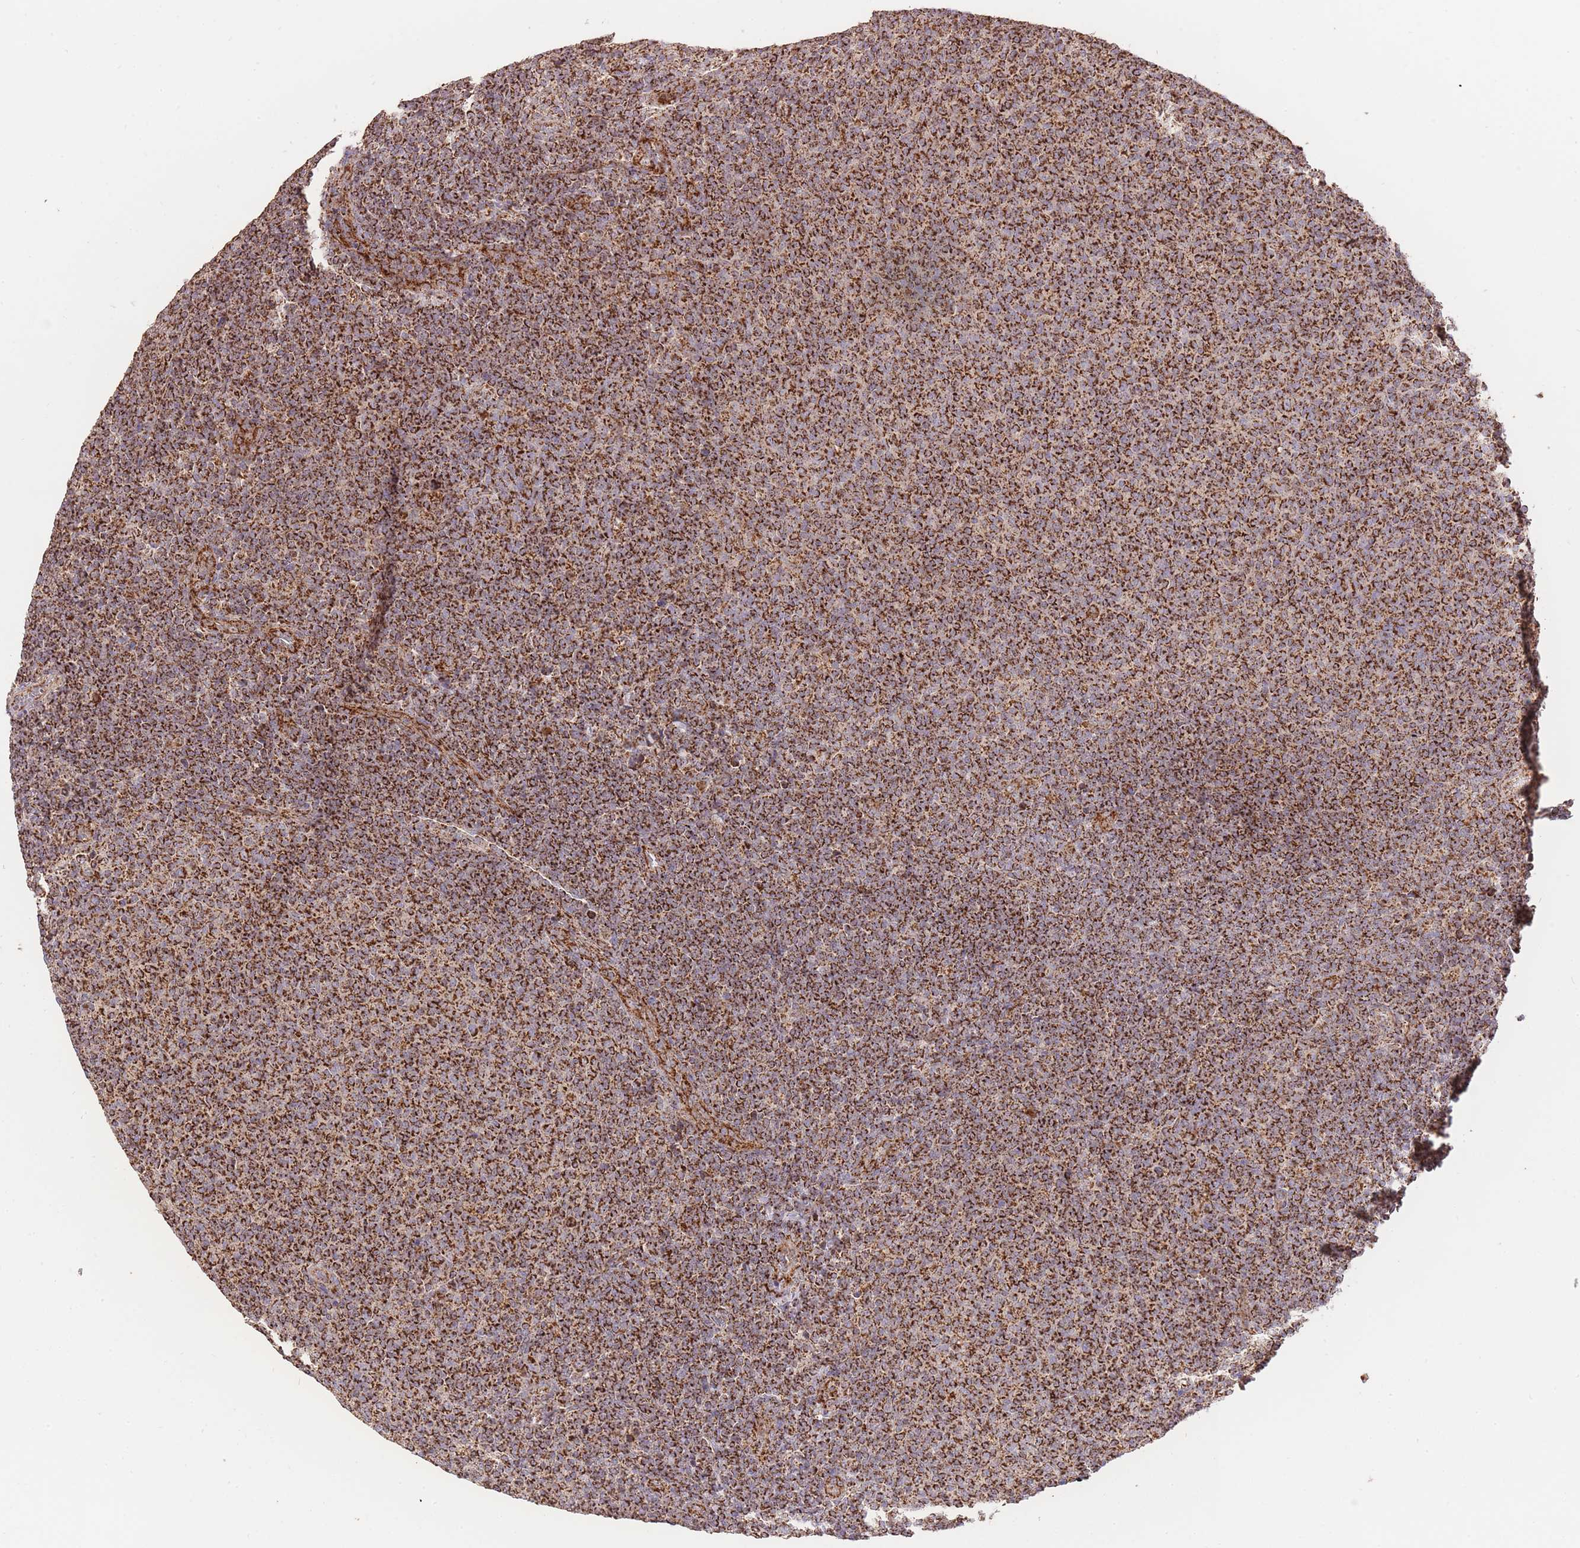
{"staining": {"intensity": "strong", "quantity": ">75%", "location": "cytoplasmic/membranous"}, "tissue": "lymphoma", "cell_type": "Tumor cells", "image_type": "cancer", "snomed": [{"axis": "morphology", "description": "Malignant lymphoma, non-Hodgkin's type, Low grade"}, {"axis": "topography", "description": "Lymph node"}], "caption": "Malignant lymphoma, non-Hodgkin's type (low-grade) tissue demonstrates strong cytoplasmic/membranous staining in approximately >75% of tumor cells", "gene": "PREP", "patient": {"sex": "male", "age": 66}}